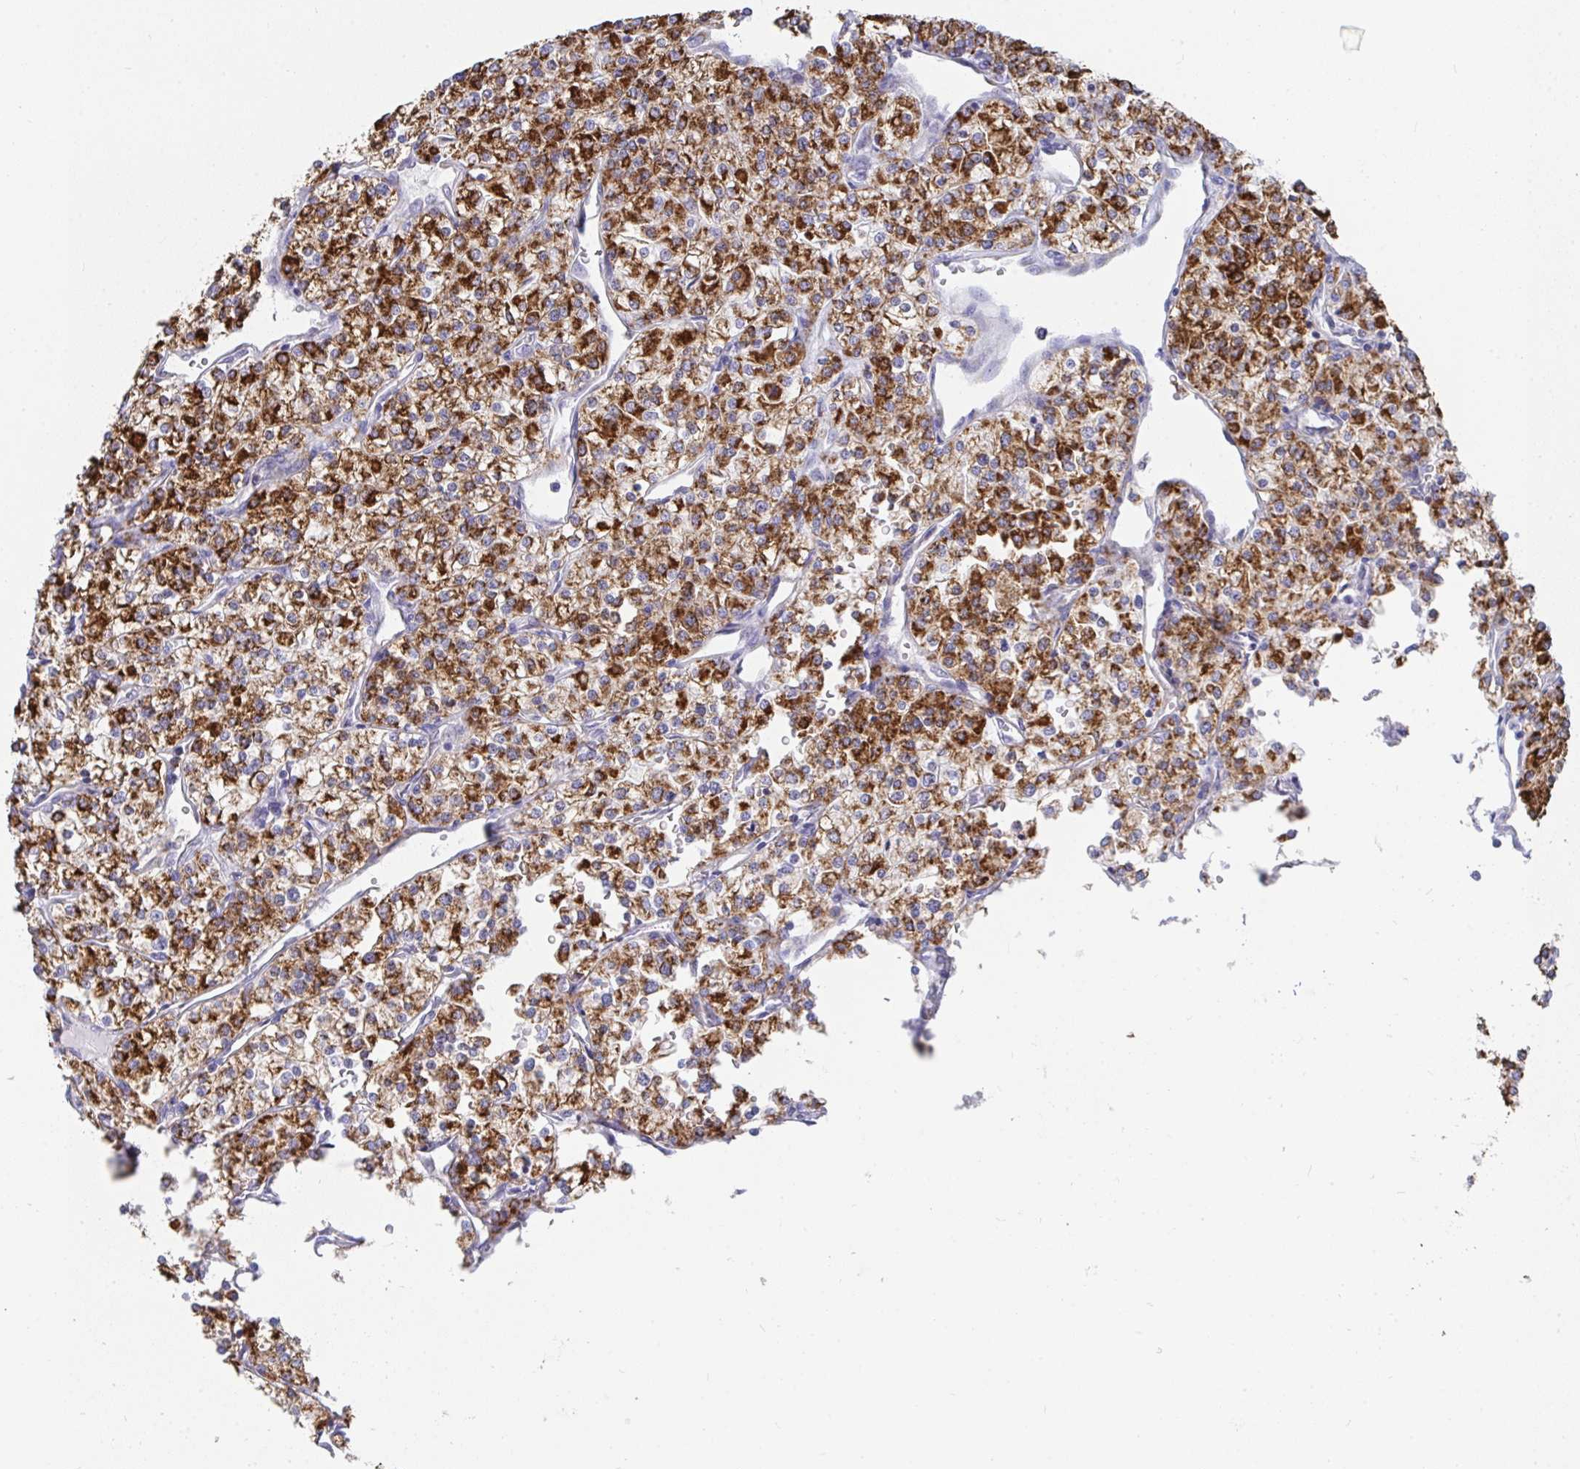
{"staining": {"intensity": "strong", "quantity": ">75%", "location": "cytoplasmic/membranous"}, "tissue": "renal cancer", "cell_type": "Tumor cells", "image_type": "cancer", "snomed": [{"axis": "morphology", "description": "Adenocarcinoma, NOS"}, {"axis": "topography", "description": "Kidney"}], "caption": "A high-resolution photomicrograph shows immunohistochemistry staining of adenocarcinoma (renal), which shows strong cytoplasmic/membranous expression in about >75% of tumor cells.", "gene": "AIFM1", "patient": {"sex": "male", "age": 80}}